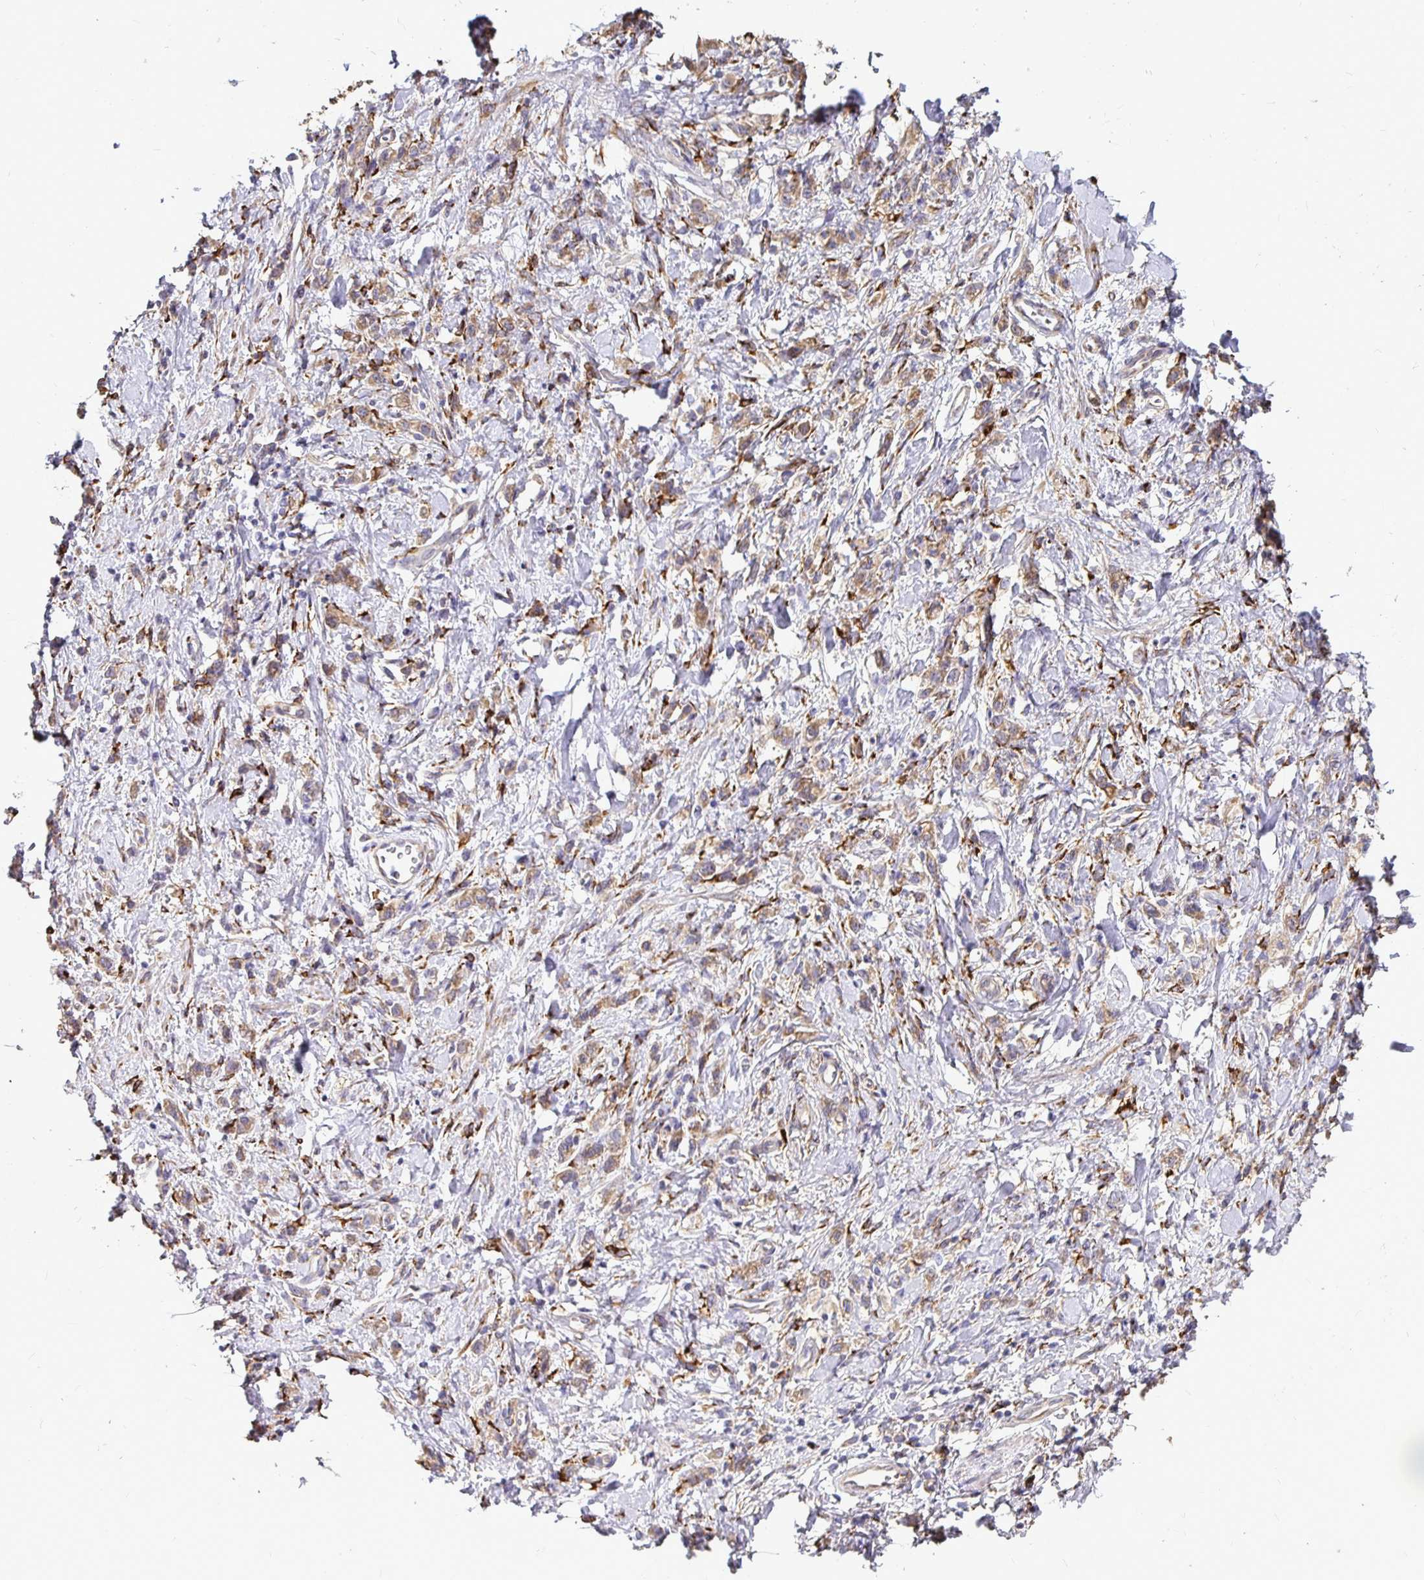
{"staining": {"intensity": "moderate", "quantity": ">75%", "location": "cytoplasmic/membranous"}, "tissue": "stomach cancer", "cell_type": "Tumor cells", "image_type": "cancer", "snomed": [{"axis": "morphology", "description": "Adenocarcinoma, NOS"}, {"axis": "topography", "description": "Stomach"}], "caption": "Adenocarcinoma (stomach) was stained to show a protein in brown. There is medium levels of moderate cytoplasmic/membranous expression in about >75% of tumor cells.", "gene": "P4HA2", "patient": {"sex": "male", "age": 77}}